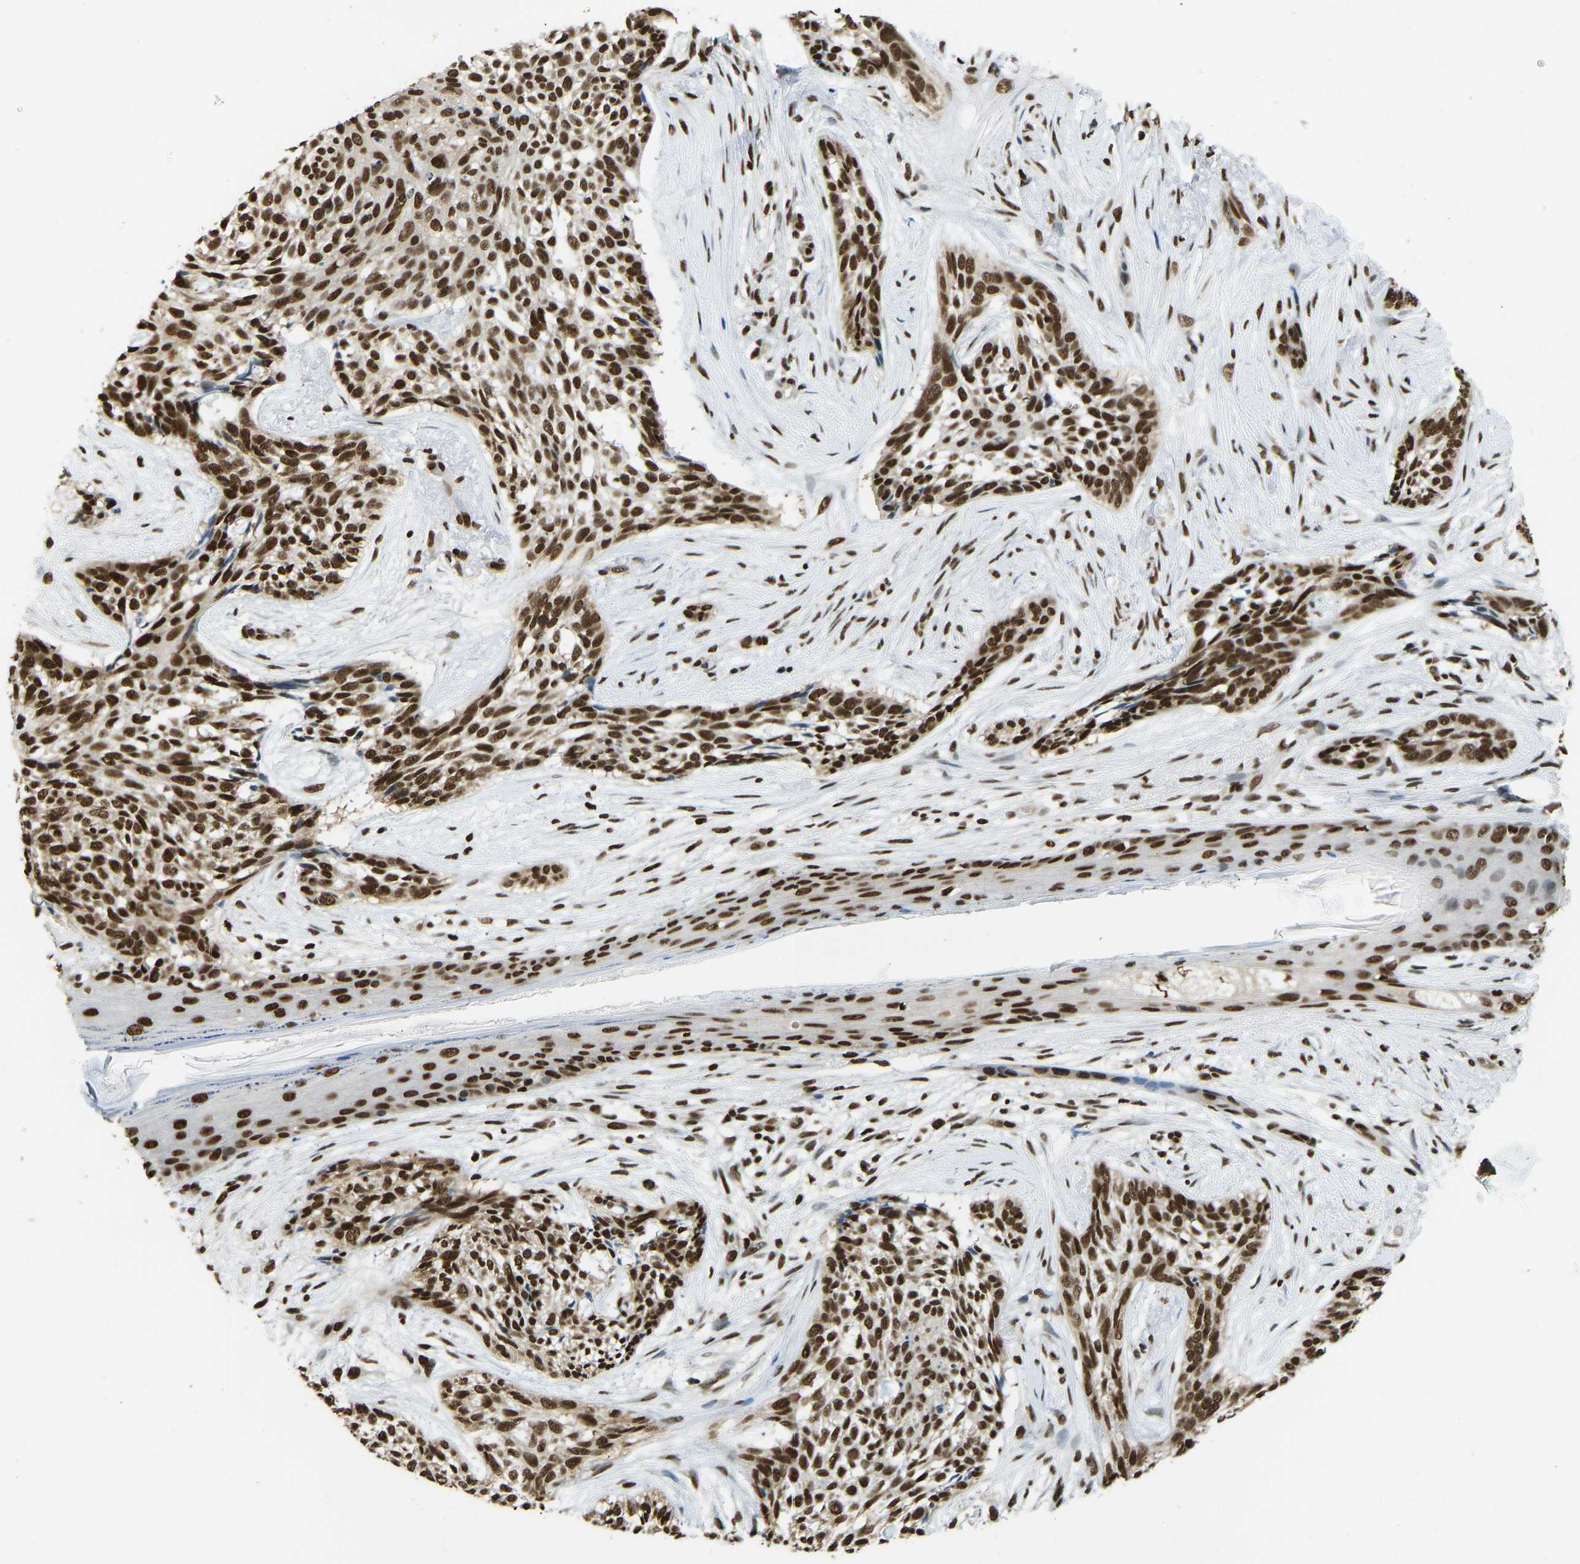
{"staining": {"intensity": "strong", "quantity": ">75%", "location": "nuclear"}, "tissue": "skin cancer", "cell_type": "Tumor cells", "image_type": "cancer", "snomed": [{"axis": "morphology", "description": "Basal cell carcinoma"}, {"axis": "topography", "description": "Skin"}], "caption": "Immunohistochemistry (IHC) histopathology image of skin cancer stained for a protein (brown), which shows high levels of strong nuclear positivity in approximately >75% of tumor cells.", "gene": "ZSCAN20", "patient": {"sex": "female", "age": 88}}